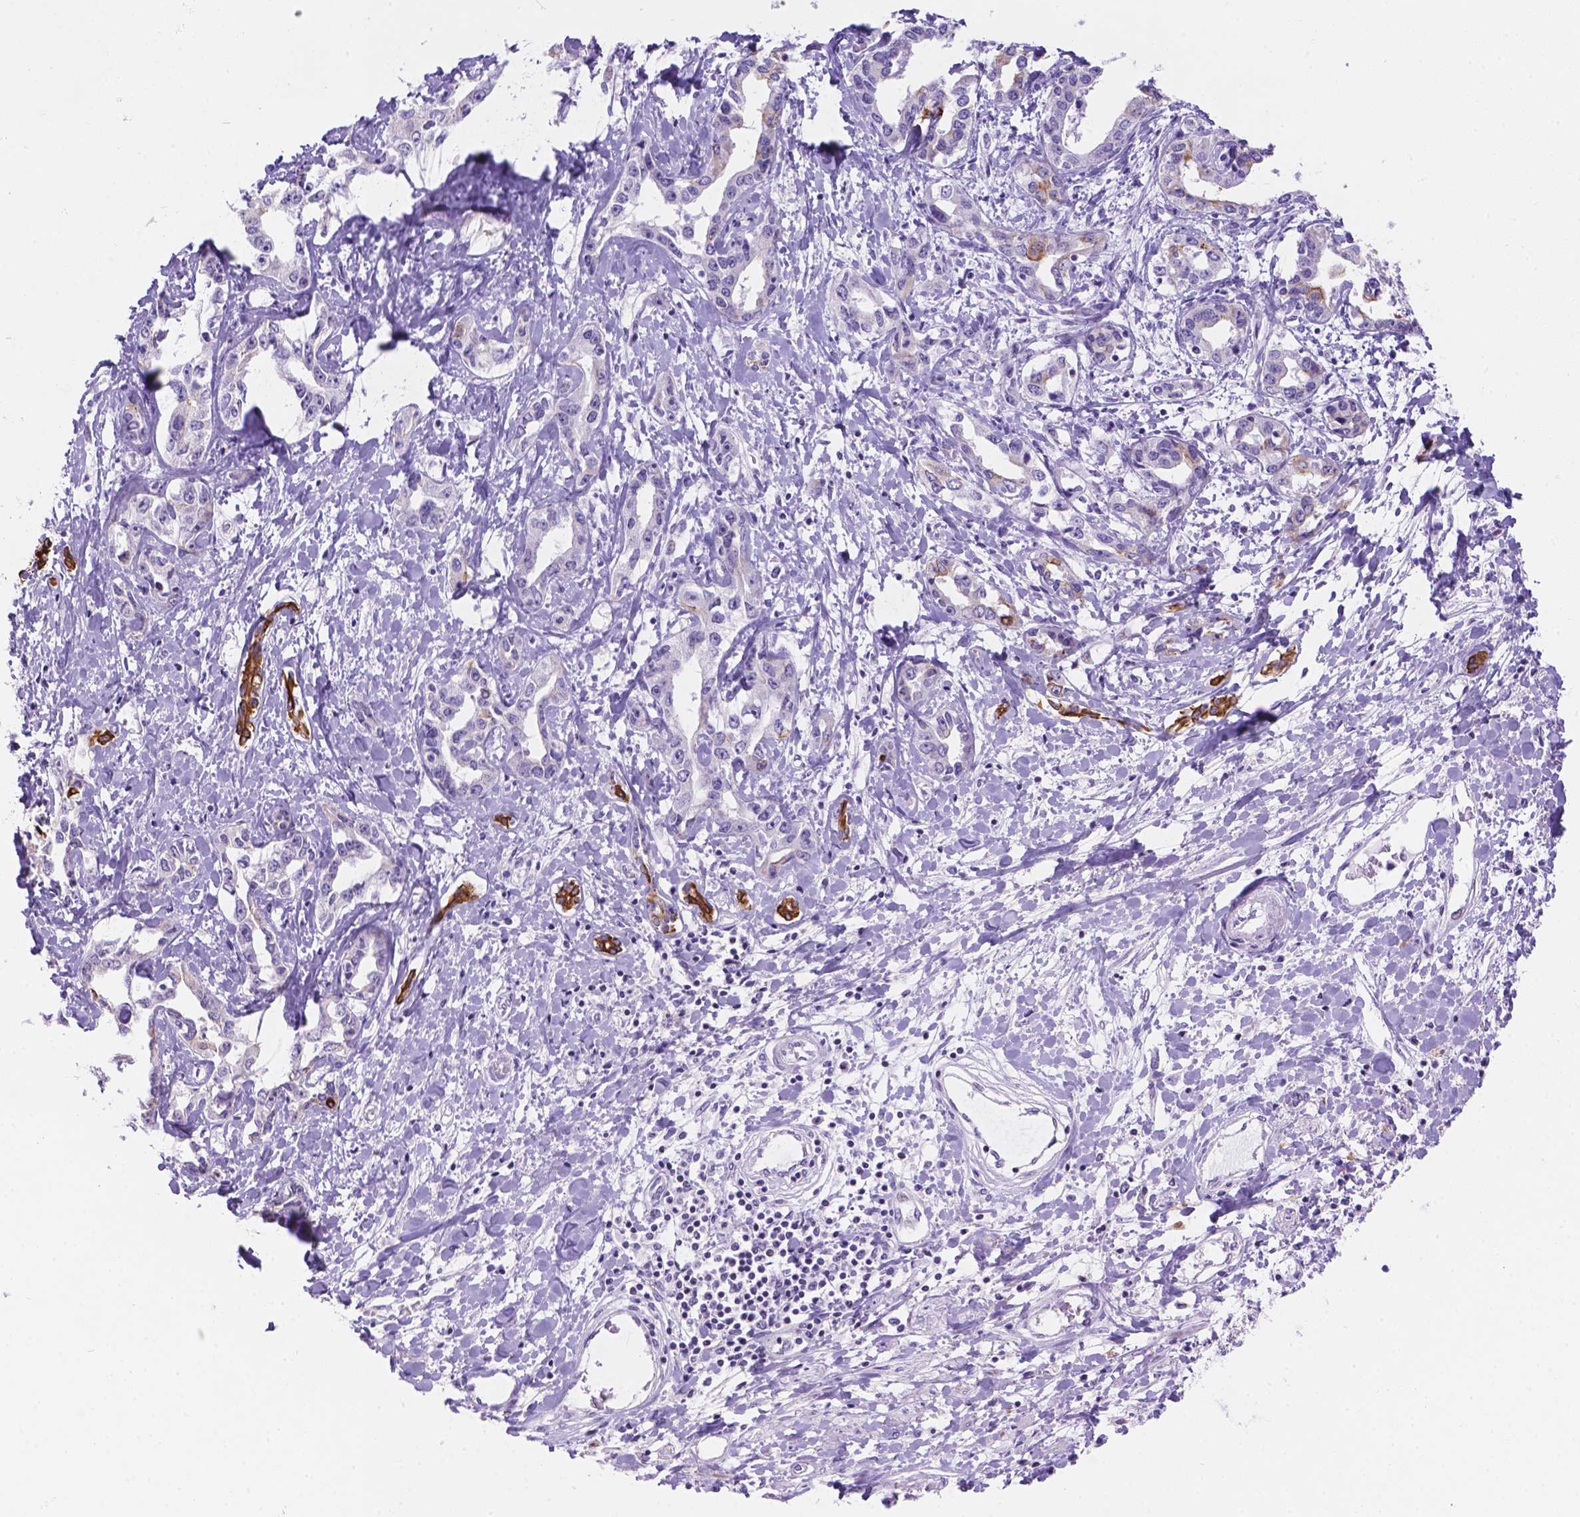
{"staining": {"intensity": "negative", "quantity": "none", "location": "none"}, "tissue": "liver cancer", "cell_type": "Tumor cells", "image_type": "cancer", "snomed": [{"axis": "morphology", "description": "Cholangiocarcinoma"}, {"axis": "topography", "description": "Liver"}], "caption": "The immunohistochemistry histopathology image has no significant expression in tumor cells of liver cancer (cholangiocarcinoma) tissue.", "gene": "DMWD", "patient": {"sex": "male", "age": 59}}